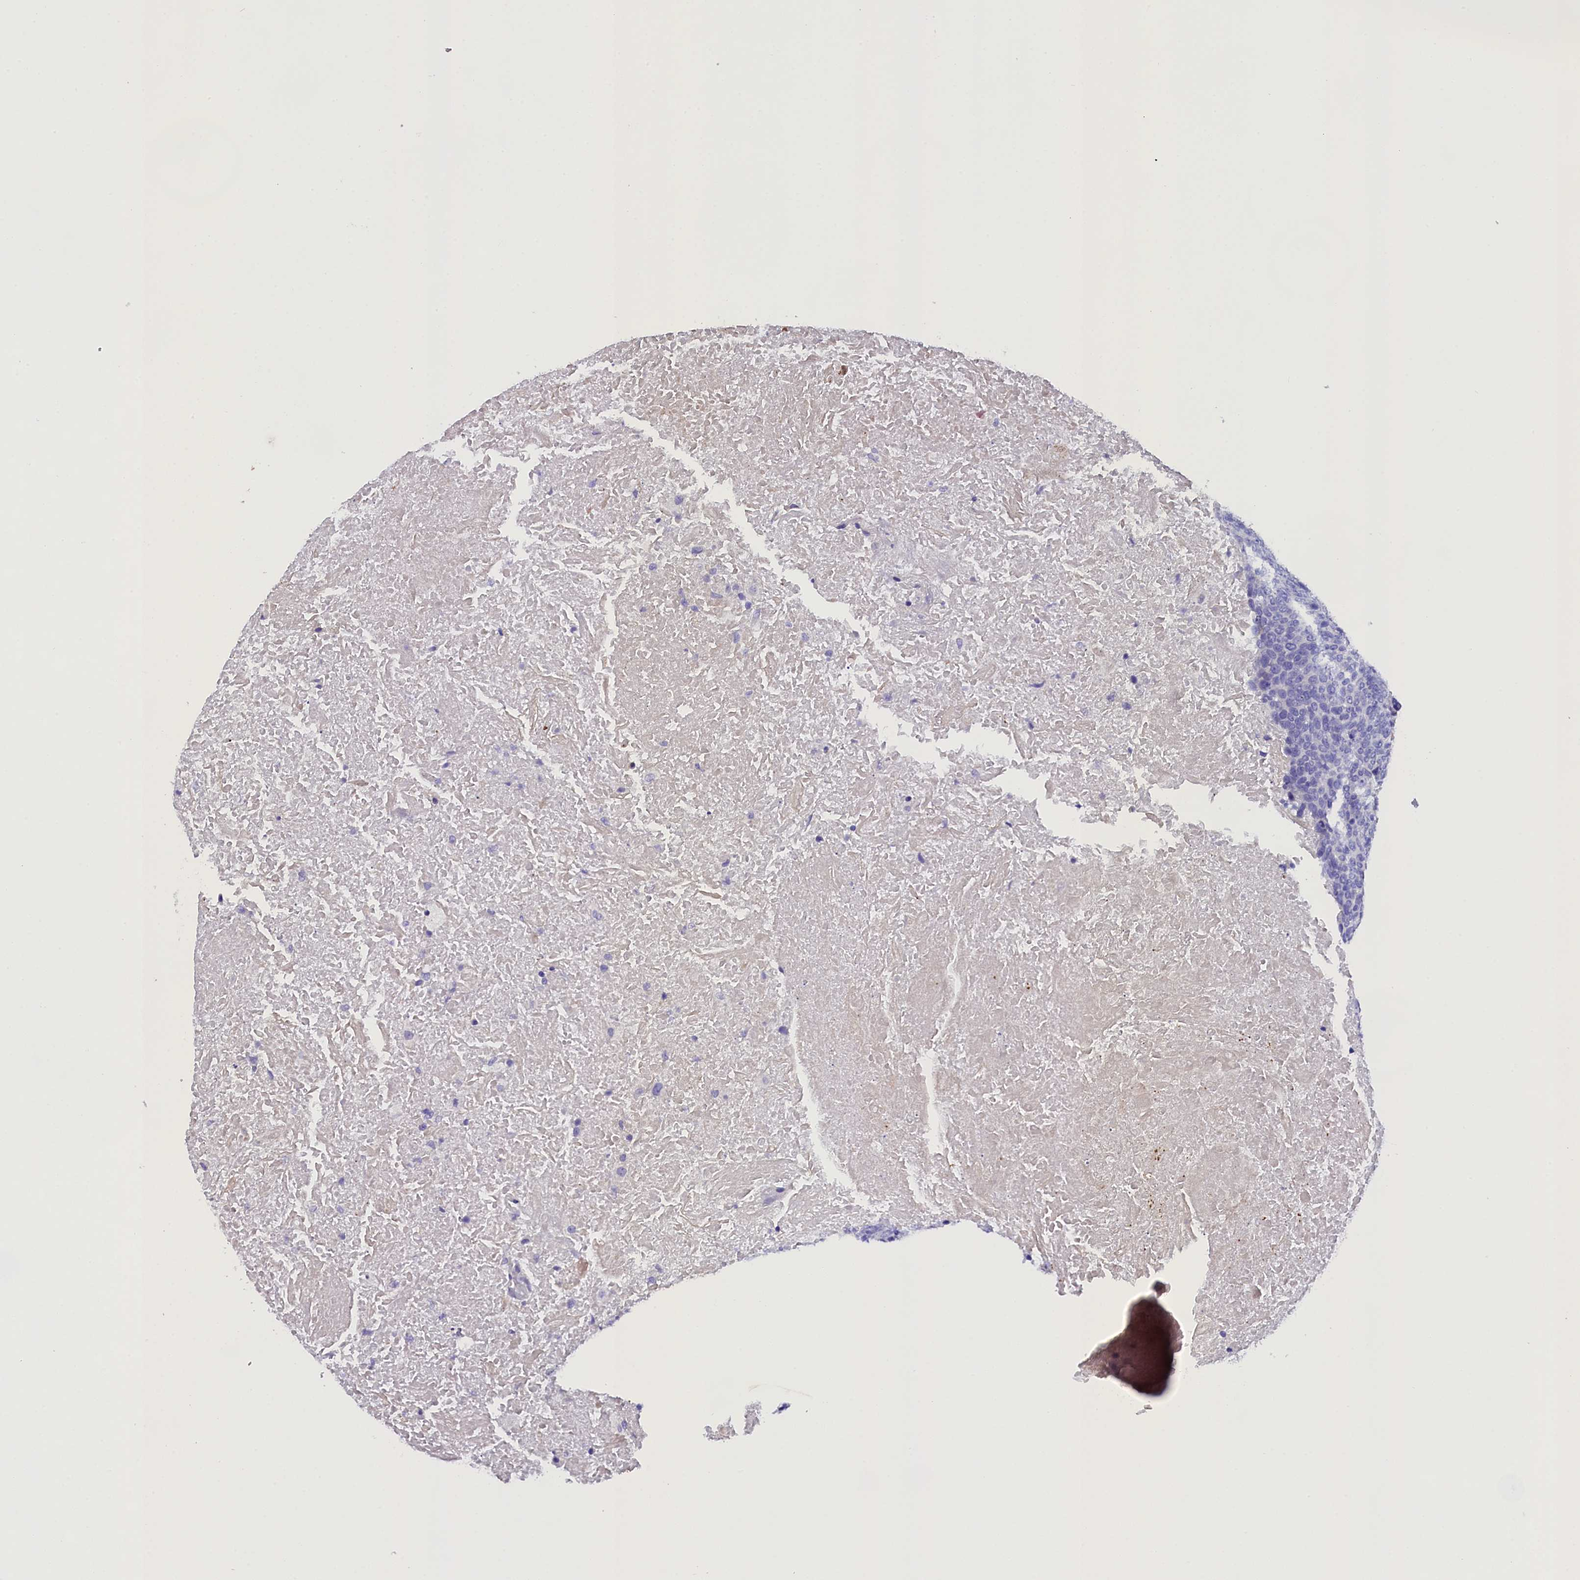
{"staining": {"intensity": "negative", "quantity": "none", "location": "none"}, "tissue": "head and neck cancer", "cell_type": "Tumor cells", "image_type": "cancer", "snomed": [{"axis": "morphology", "description": "Squamous cell carcinoma, NOS"}, {"axis": "morphology", "description": "Squamous cell carcinoma, metastatic, NOS"}, {"axis": "topography", "description": "Lymph node"}, {"axis": "topography", "description": "Head-Neck"}], "caption": "Immunohistochemistry (IHC) of human head and neck squamous cell carcinoma displays no positivity in tumor cells.", "gene": "SOD3", "patient": {"sex": "male", "age": 62}}